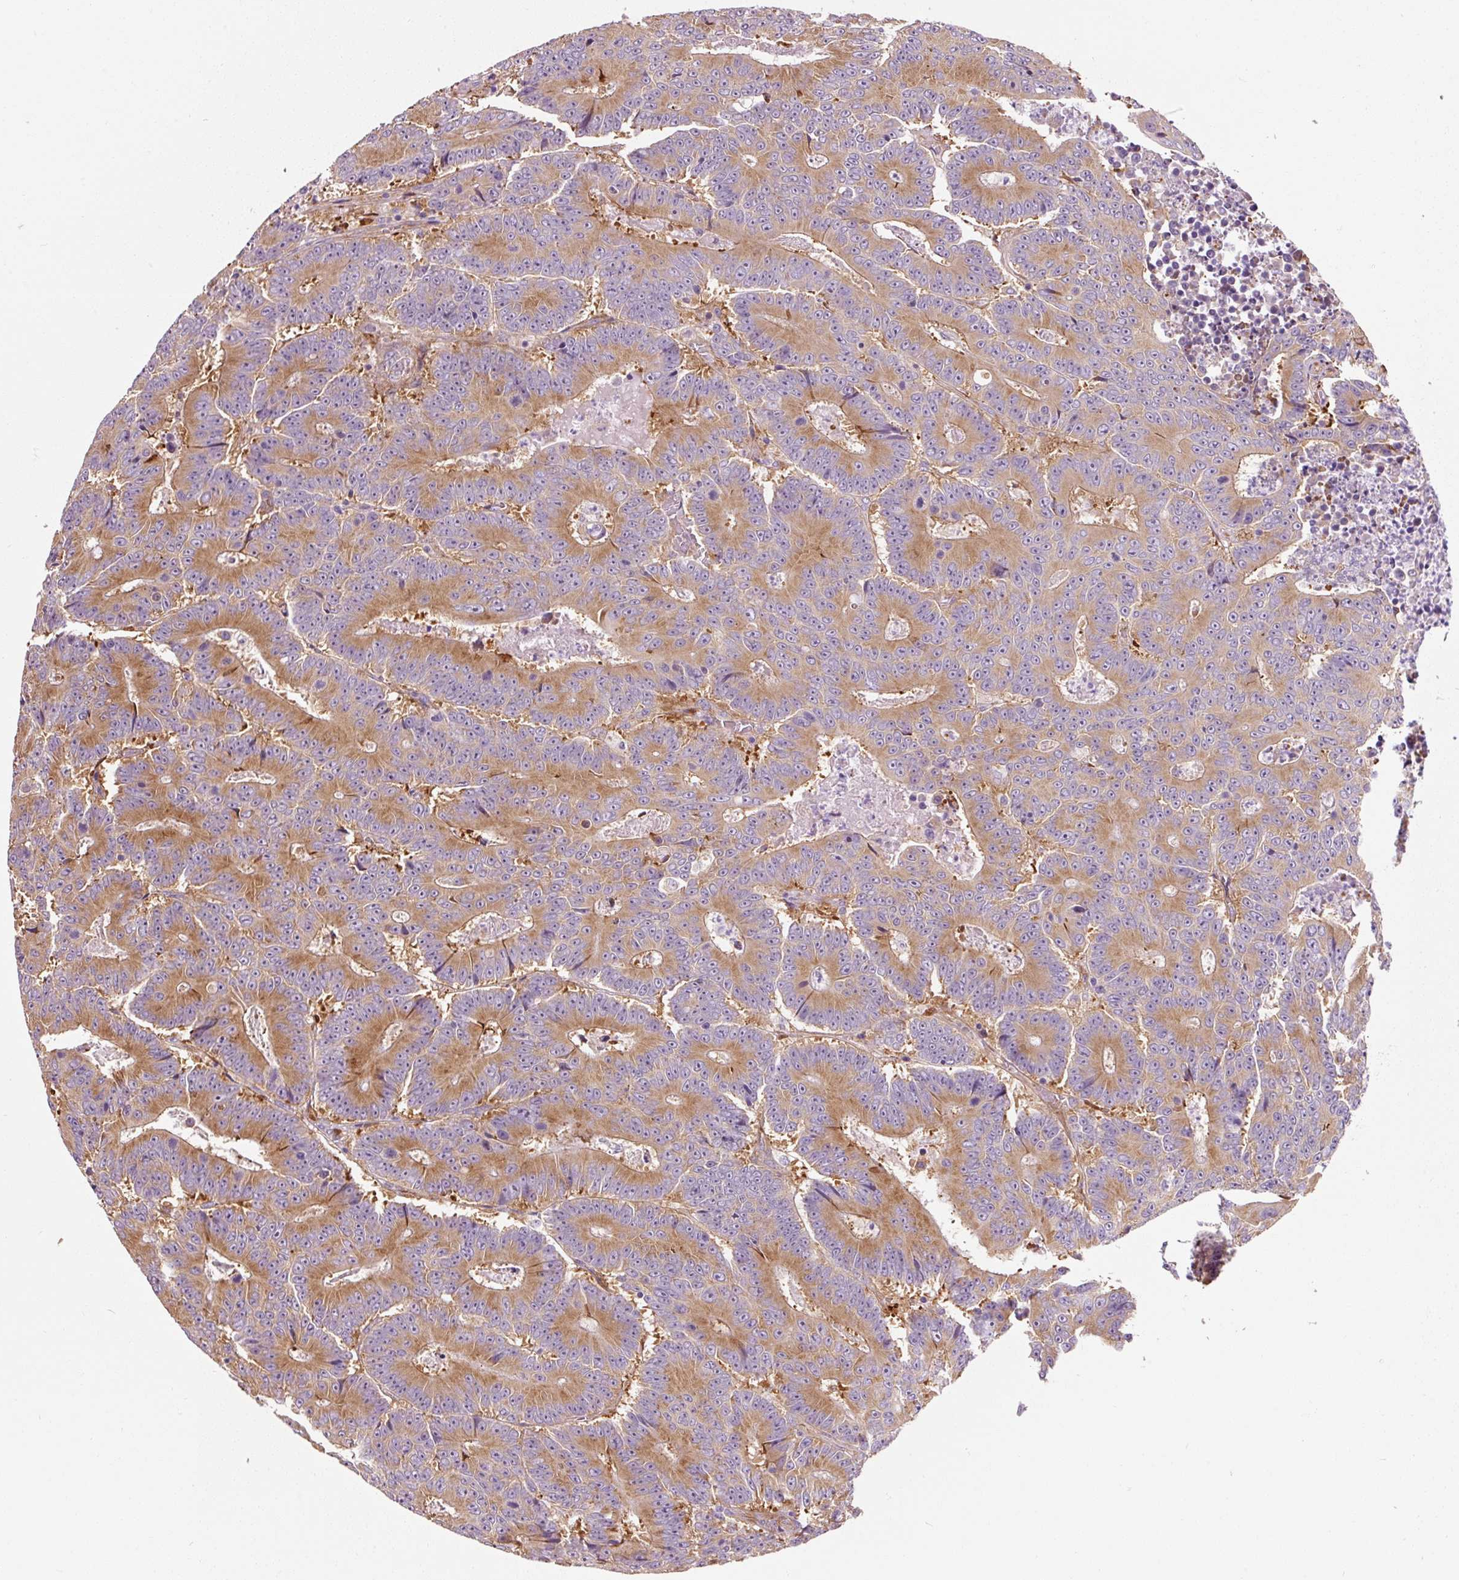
{"staining": {"intensity": "moderate", "quantity": ">75%", "location": "cytoplasmic/membranous"}, "tissue": "colorectal cancer", "cell_type": "Tumor cells", "image_type": "cancer", "snomed": [{"axis": "morphology", "description": "Adenocarcinoma, NOS"}, {"axis": "topography", "description": "Colon"}], "caption": "Protein expression analysis of colorectal cancer exhibits moderate cytoplasmic/membranous positivity in approximately >75% of tumor cells.", "gene": "RPL10A", "patient": {"sex": "male", "age": 83}}